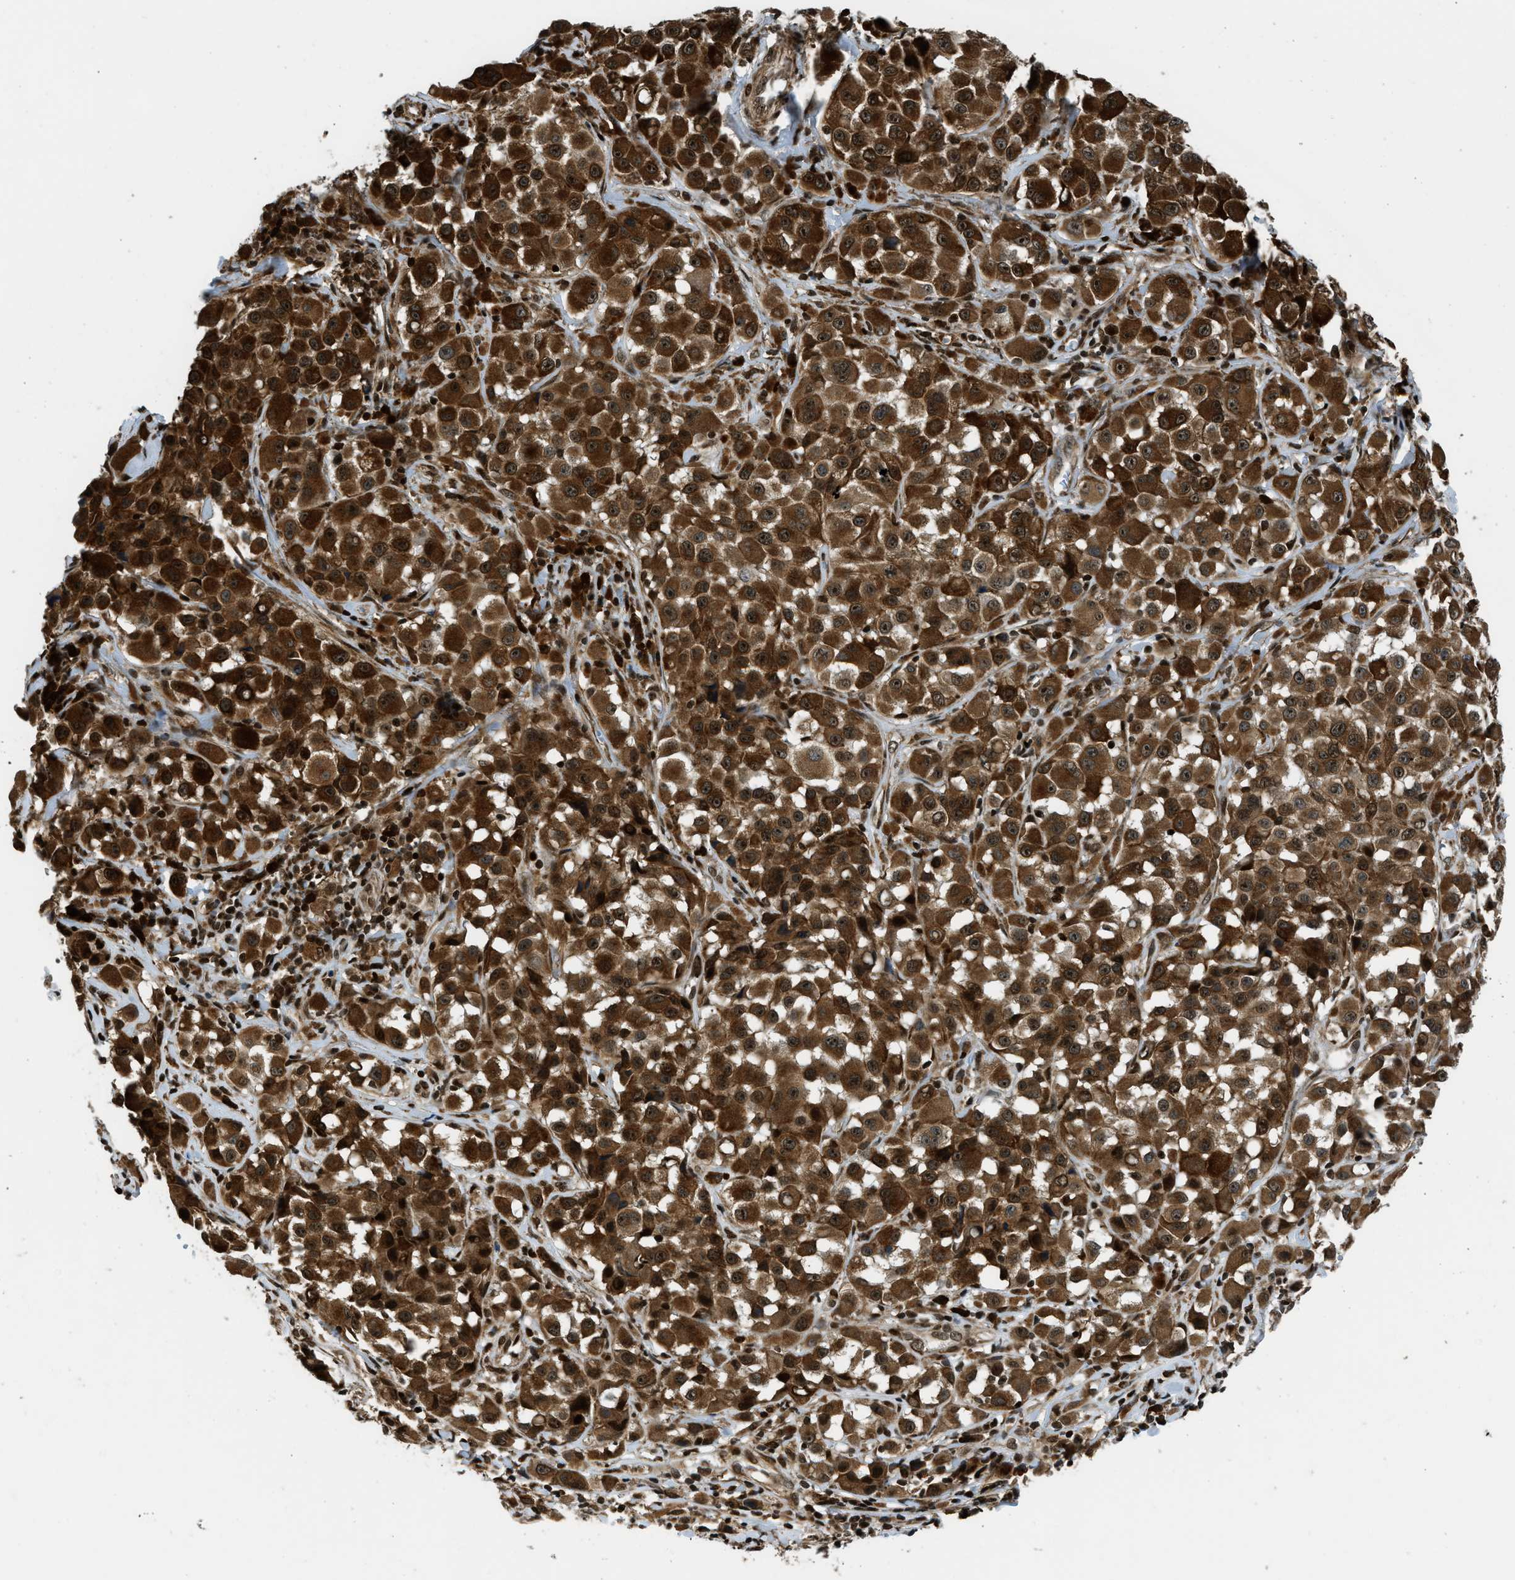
{"staining": {"intensity": "moderate", "quantity": ">75%", "location": "cytoplasmic/membranous"}, "tissue": "melanoma", "cell_type": "Tumor cells", "image_type": "cancer", "snomed": [{"axis": "morphology", "description": "Malignant melanoma, NOS"}, {"axis": "topography", "description": "Skin"}], "caption": "An immunohistochemistry (IHC) histopathology image of tumor tissue is shown. Protein staining in brown highlights moderate cytoplasmic/membranous positivity in melanoma within tumor cells. The staining was performed using DAB (3,3'-diaminobenzidine) to visualize the protein expression in brown, while the nuclei were stained in blue with hematoxylin (Magnification: 20x).", "gene": "RETREG3", "patient": {"sex": "male", "age": 84}}